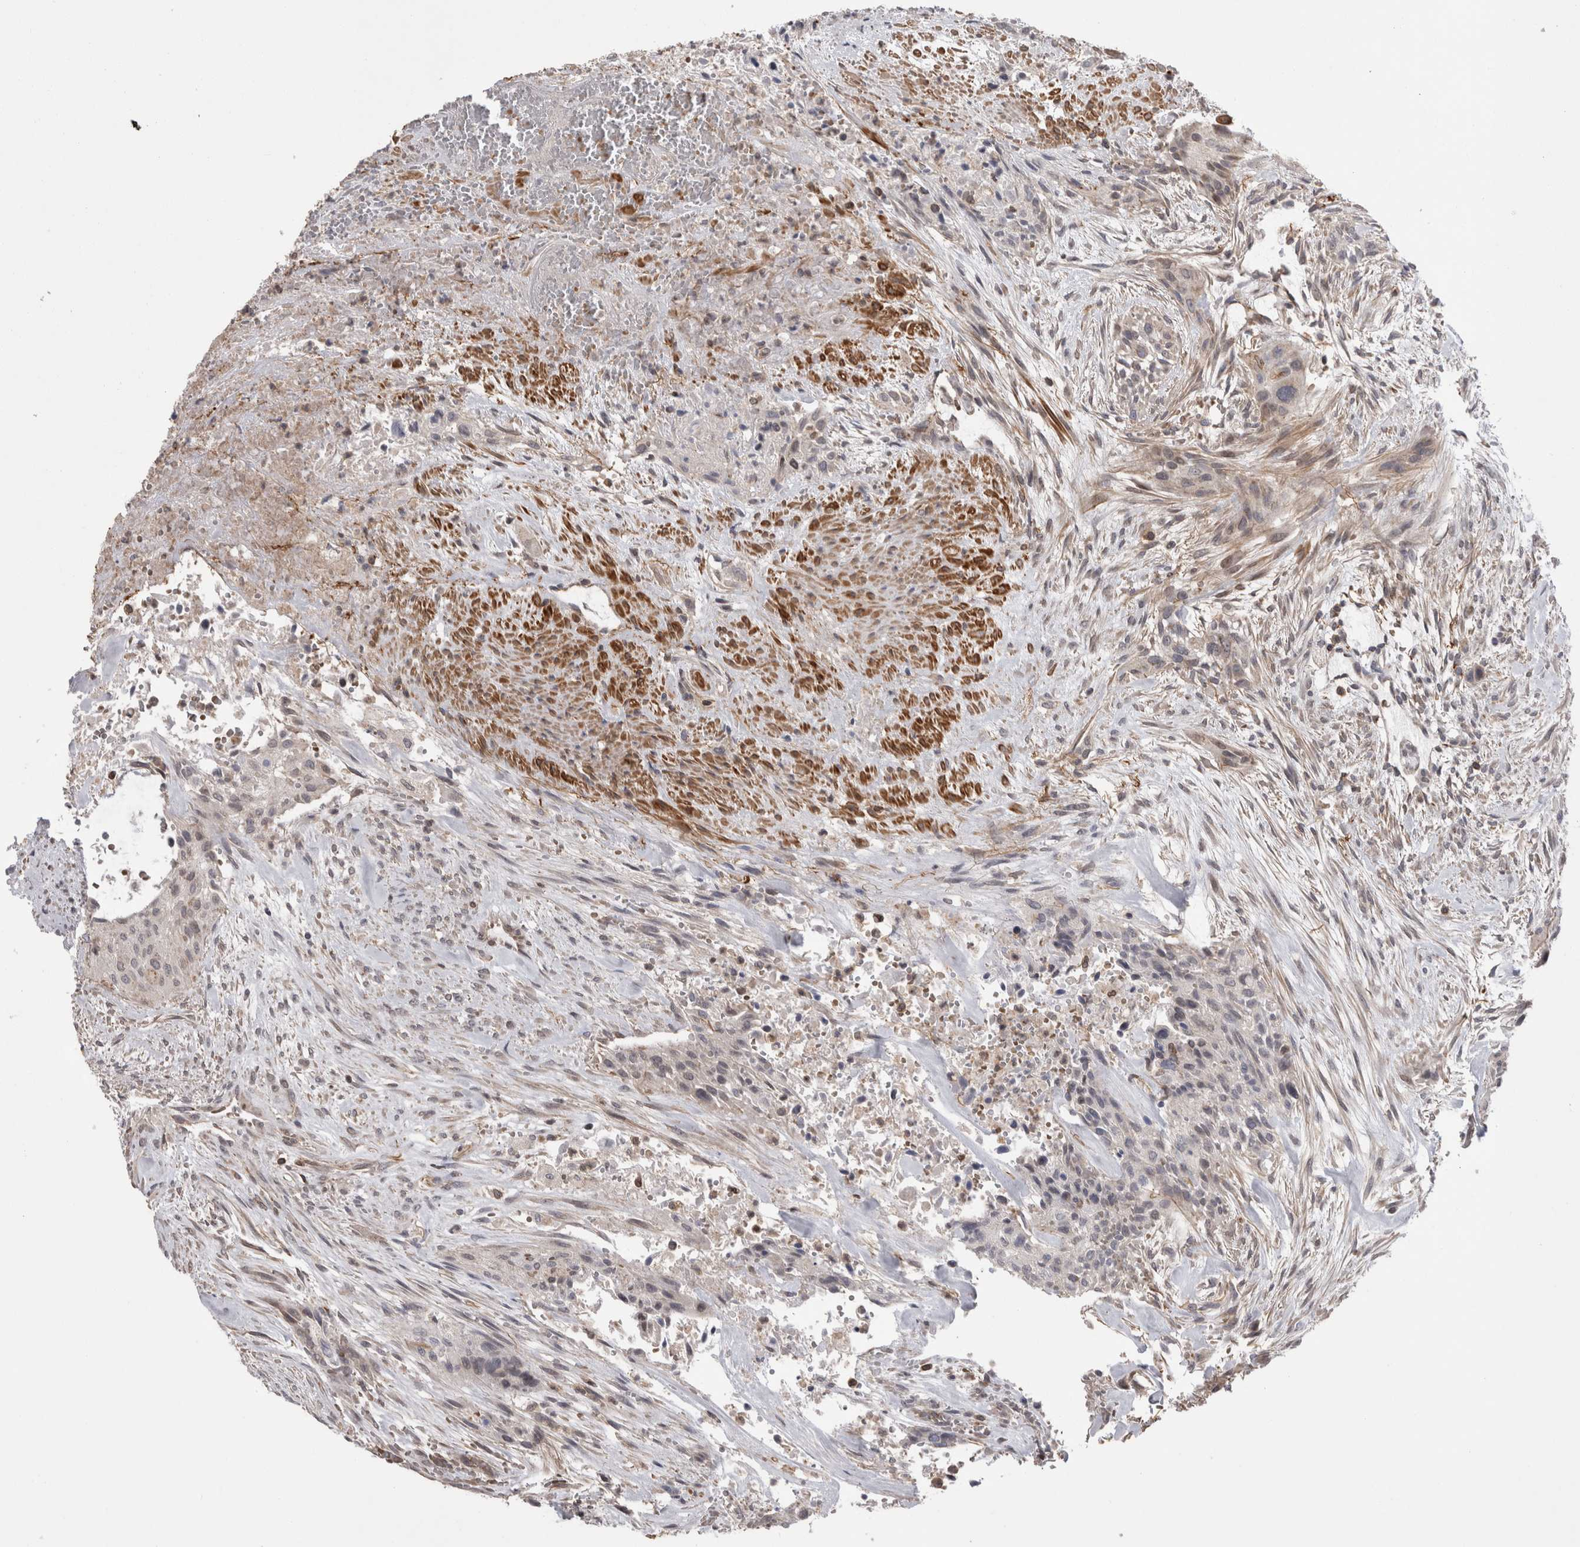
{"staining": {"intensity": "negative", "quantity": "none", "location": "none"}, "tissue": "urothelial cancer", "cell_type": "Tumor cells", "image_type": "cancer", "snomed": [{"axis": "morphology", "description": "Urothelial carcinoma, High grade"}, {"axis": "topography", "description": "Urinary bladder"}], "caption": "High-grade urothelial carcinoma was stained to show a protein in brown. There is no significant positivity in tumor cells.", "gene": "DARS2", "patient": {"sex": "male", "age": 35}}